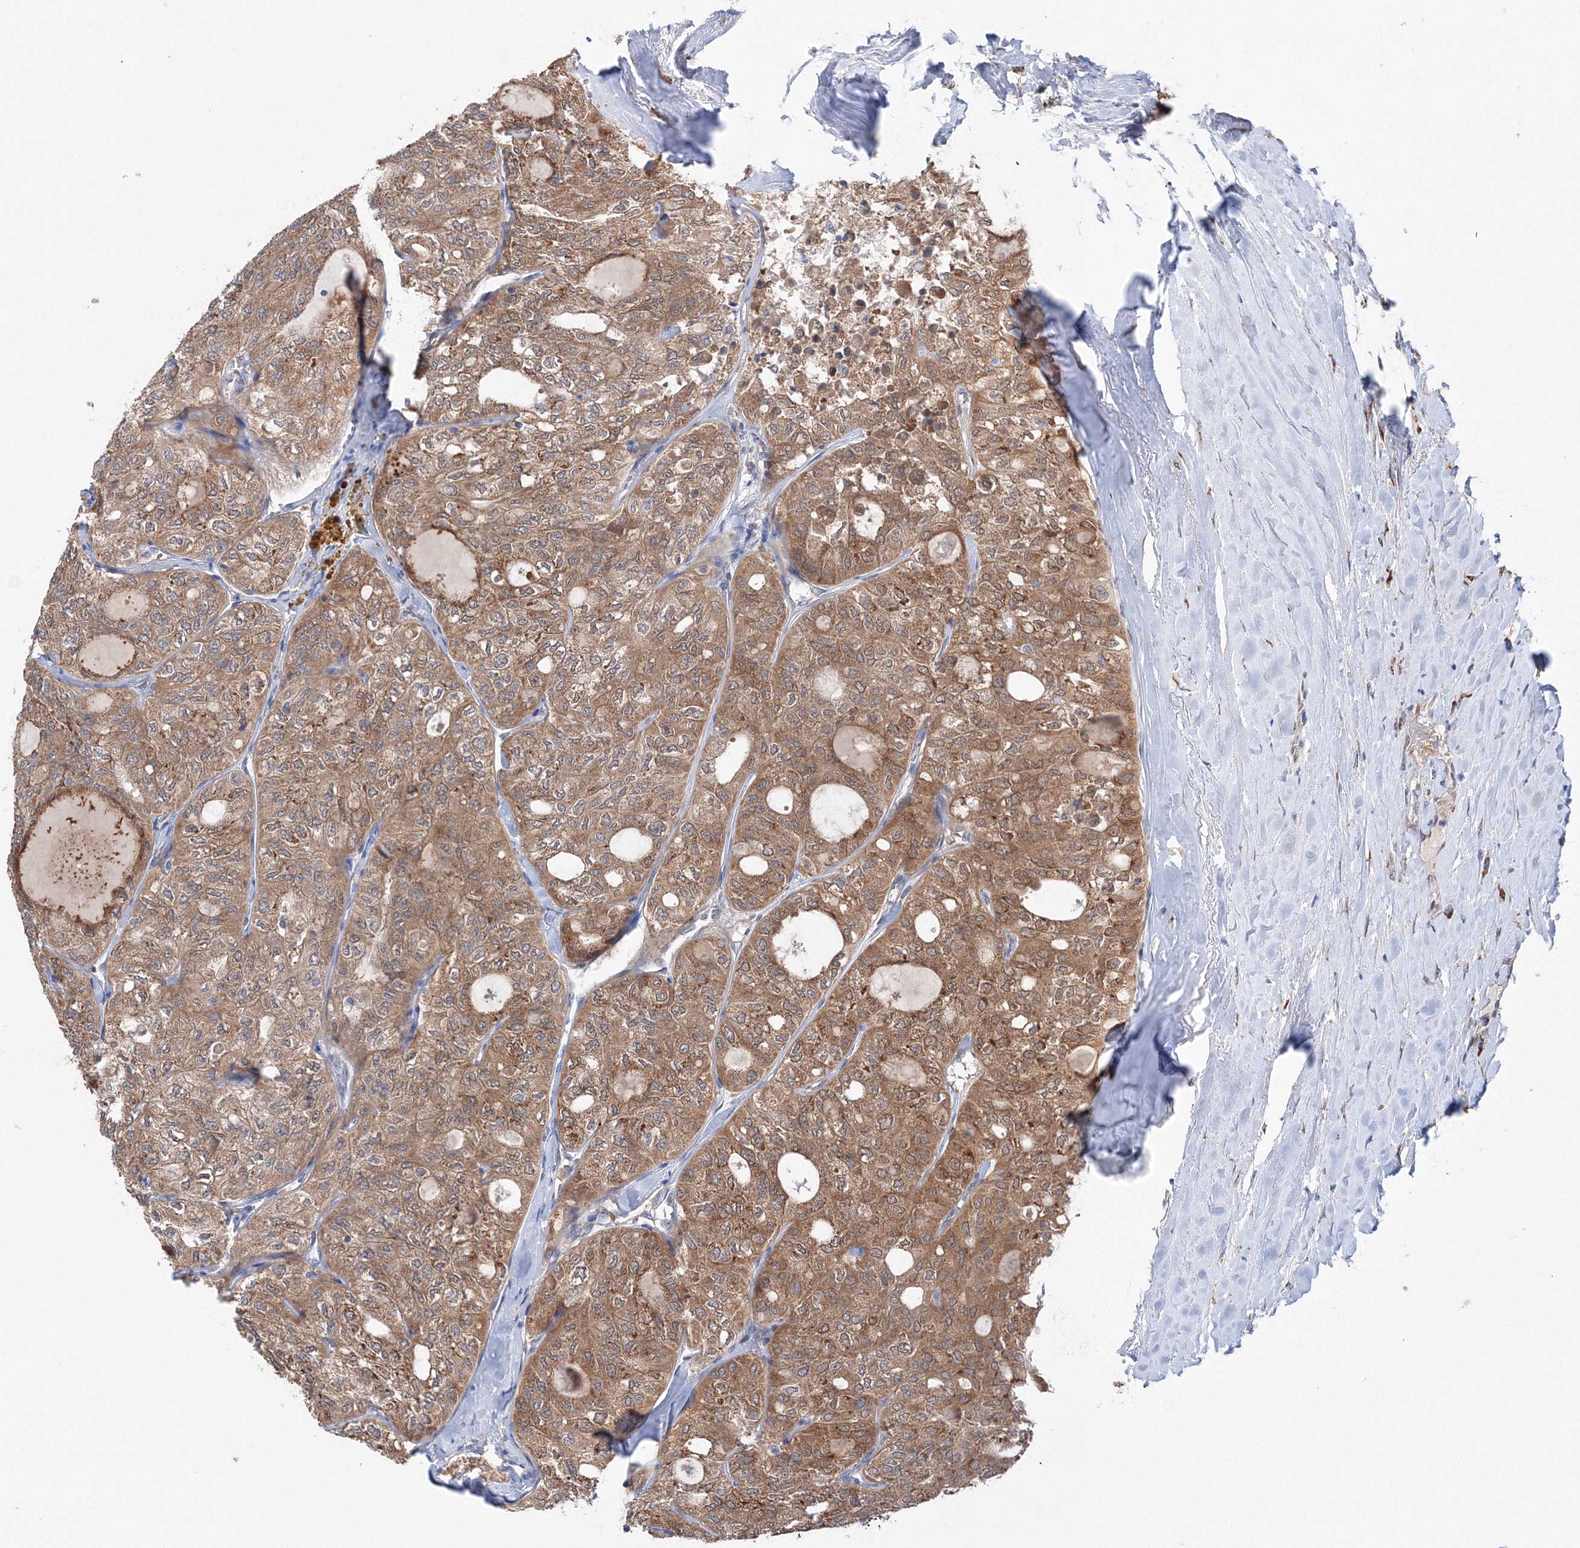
{"staining": {"intensity": "moderate", "quantity": ">75%", "location": "cytoplasmic/membranous"}, "tissue": "thyroid cancer", "cell_type": "Tumor cells", "image_type": "cancer", "snomed": [{"axis": "morphology", "description": "Follicular adenoma carcinoma, NOS"}, {"axis": "topography", "description": "Thyroid gland"}], "caption": "Immunohistochemistry photomicrograph of neoplastic tissue: follicular adenoma carcinoma (thyroid) stained using immunohistochemistry reveals medium levels of moderate protein expression localized specifically in the cytoplasmic/membranous of tumor cells, appearing as a cytoplasmic/membranous brown color.", "gene": "DIS3L2", "patient": {"sex": "male", "age": 75}}